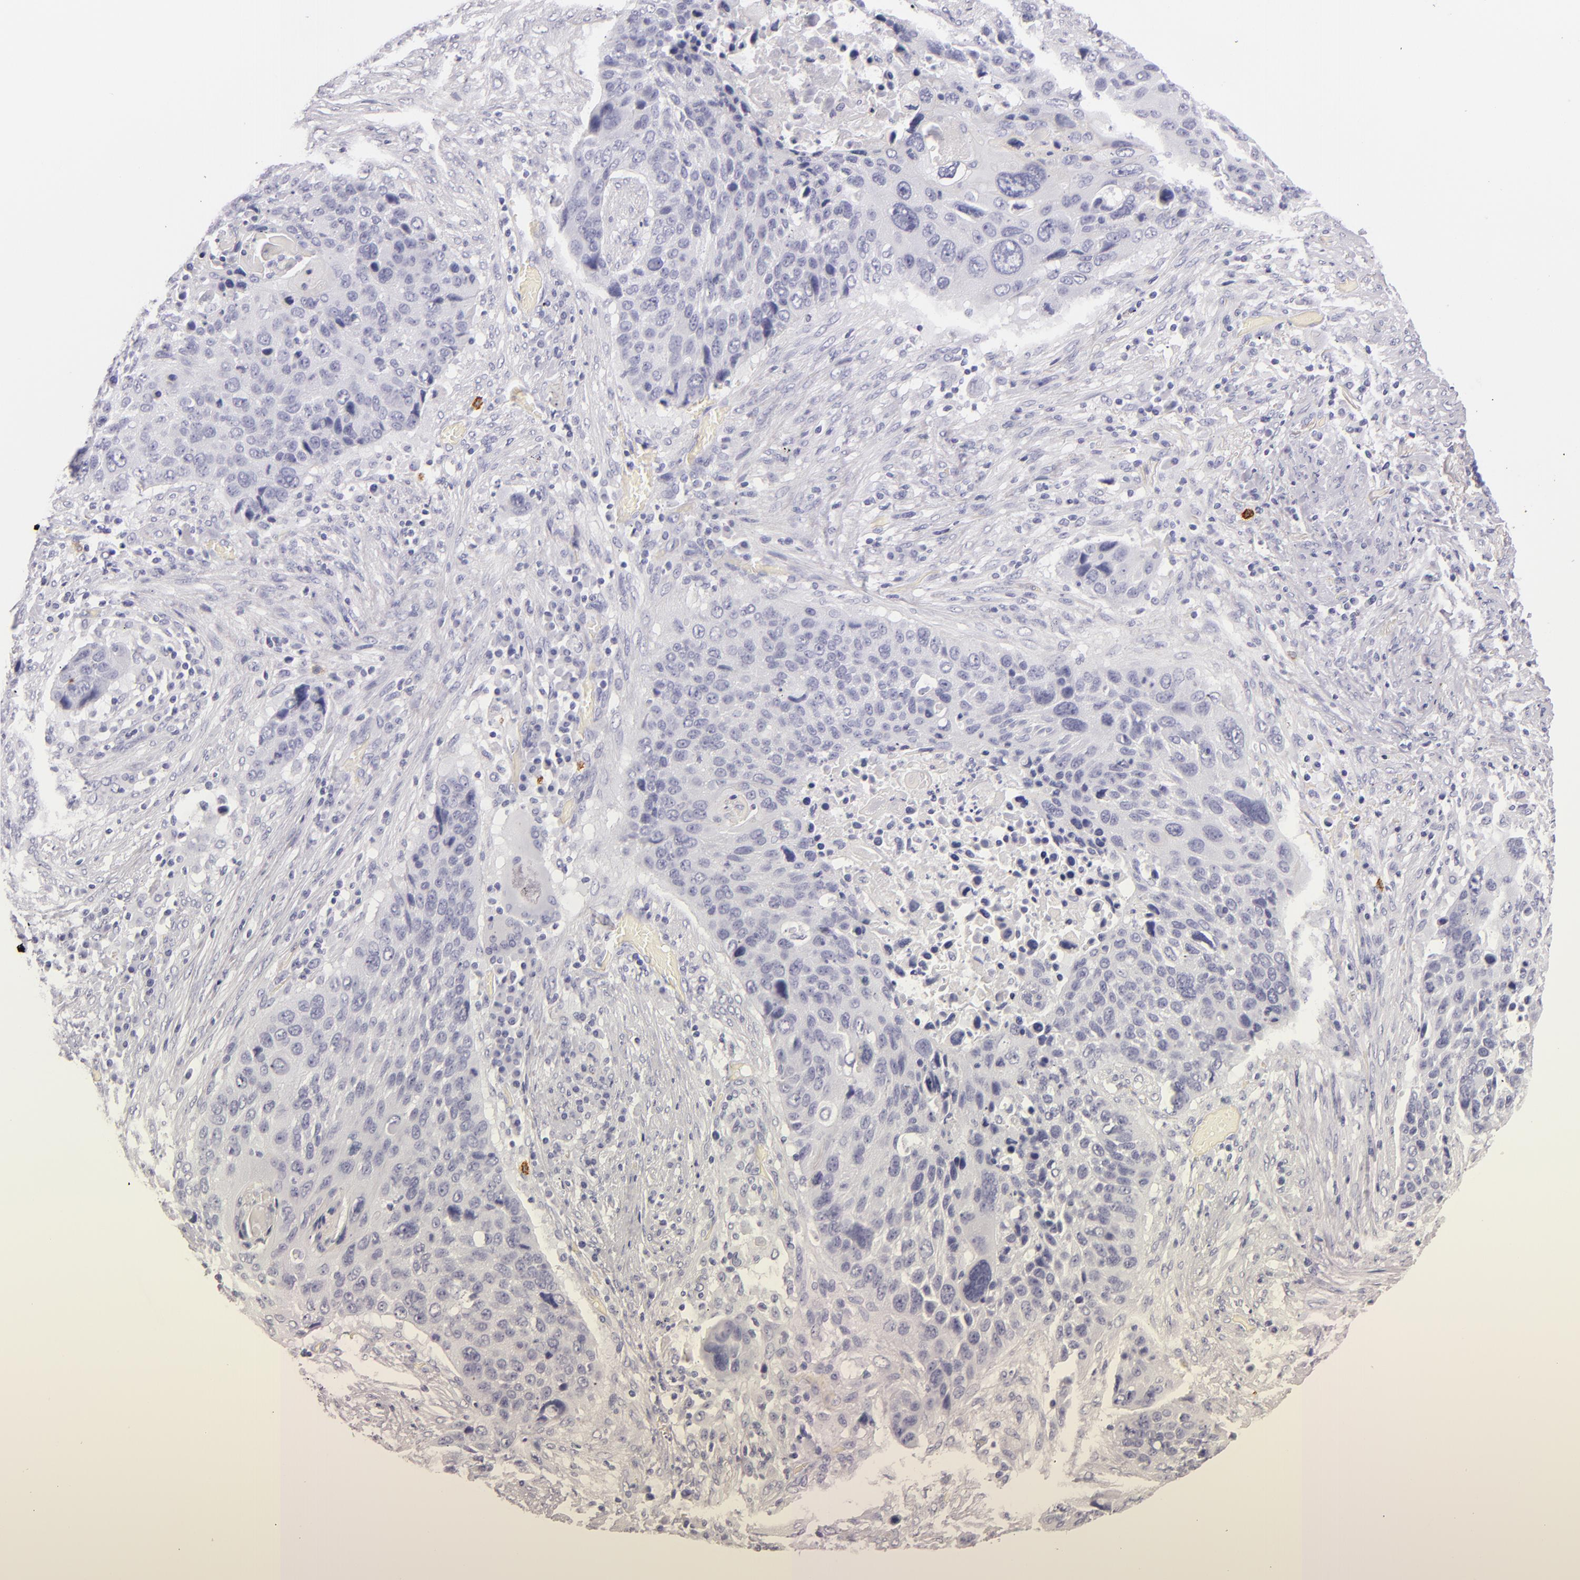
{"staining": {"intensity": "negative", "quantity": "none", "location": "none"}, "tissue": "lung cancer", "cell_type": "Tumor cells", "image_type": "cancer", "snomed": [{"axis": "morphology", "description": "Squamous cell carcinoma, NOS"}, {"axis": "topography", "description": "Lung"}], "caption": "Histopathology image shows no significant protein expression in tumor cells of lung cancer (squamous cell carcinoma).", "gene": "TPSD1", "patient": {"sex": "male", "age": 68}}